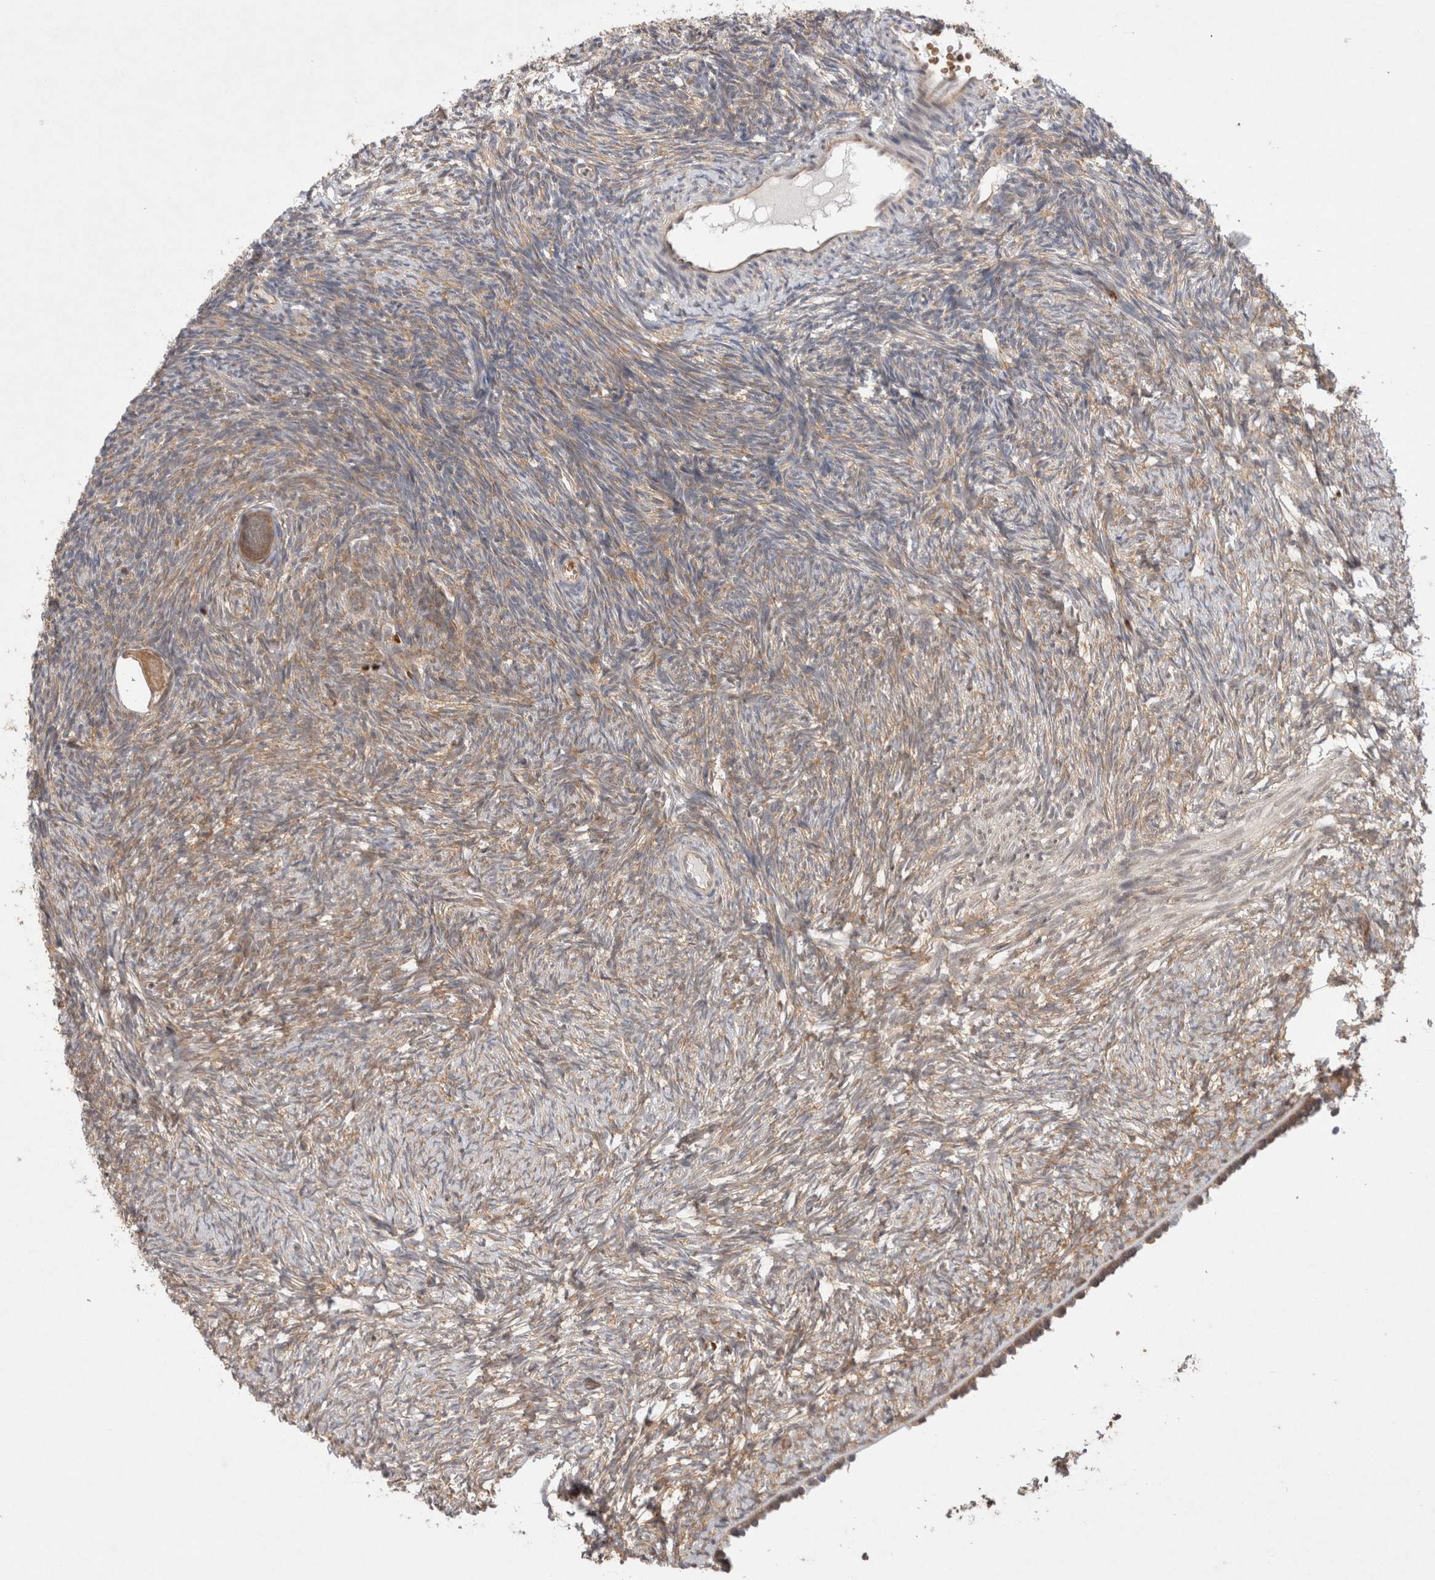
{"staining": {"intensity": "moderate", "quantity": ">75%", "location": "cytoplasmic/membranous"}, "tissue": "ovary", "cell_type": "Follicle cells", "image_type": "normal", "snomed": [{"axis": "morphology", "description": "Normal tissue, NOS"}, {"axis": "topography", "description": "Ovary"}], "caption": "IHC (DAB (3,3'-diaminobenzidine)) staining of normal ovary demonstrates moderate cytoplasmic/membranous protein staining in approximately >75% of follicle cells.", "gene": "EIF3E", "patient": {"sex": "female", "age": 34}}